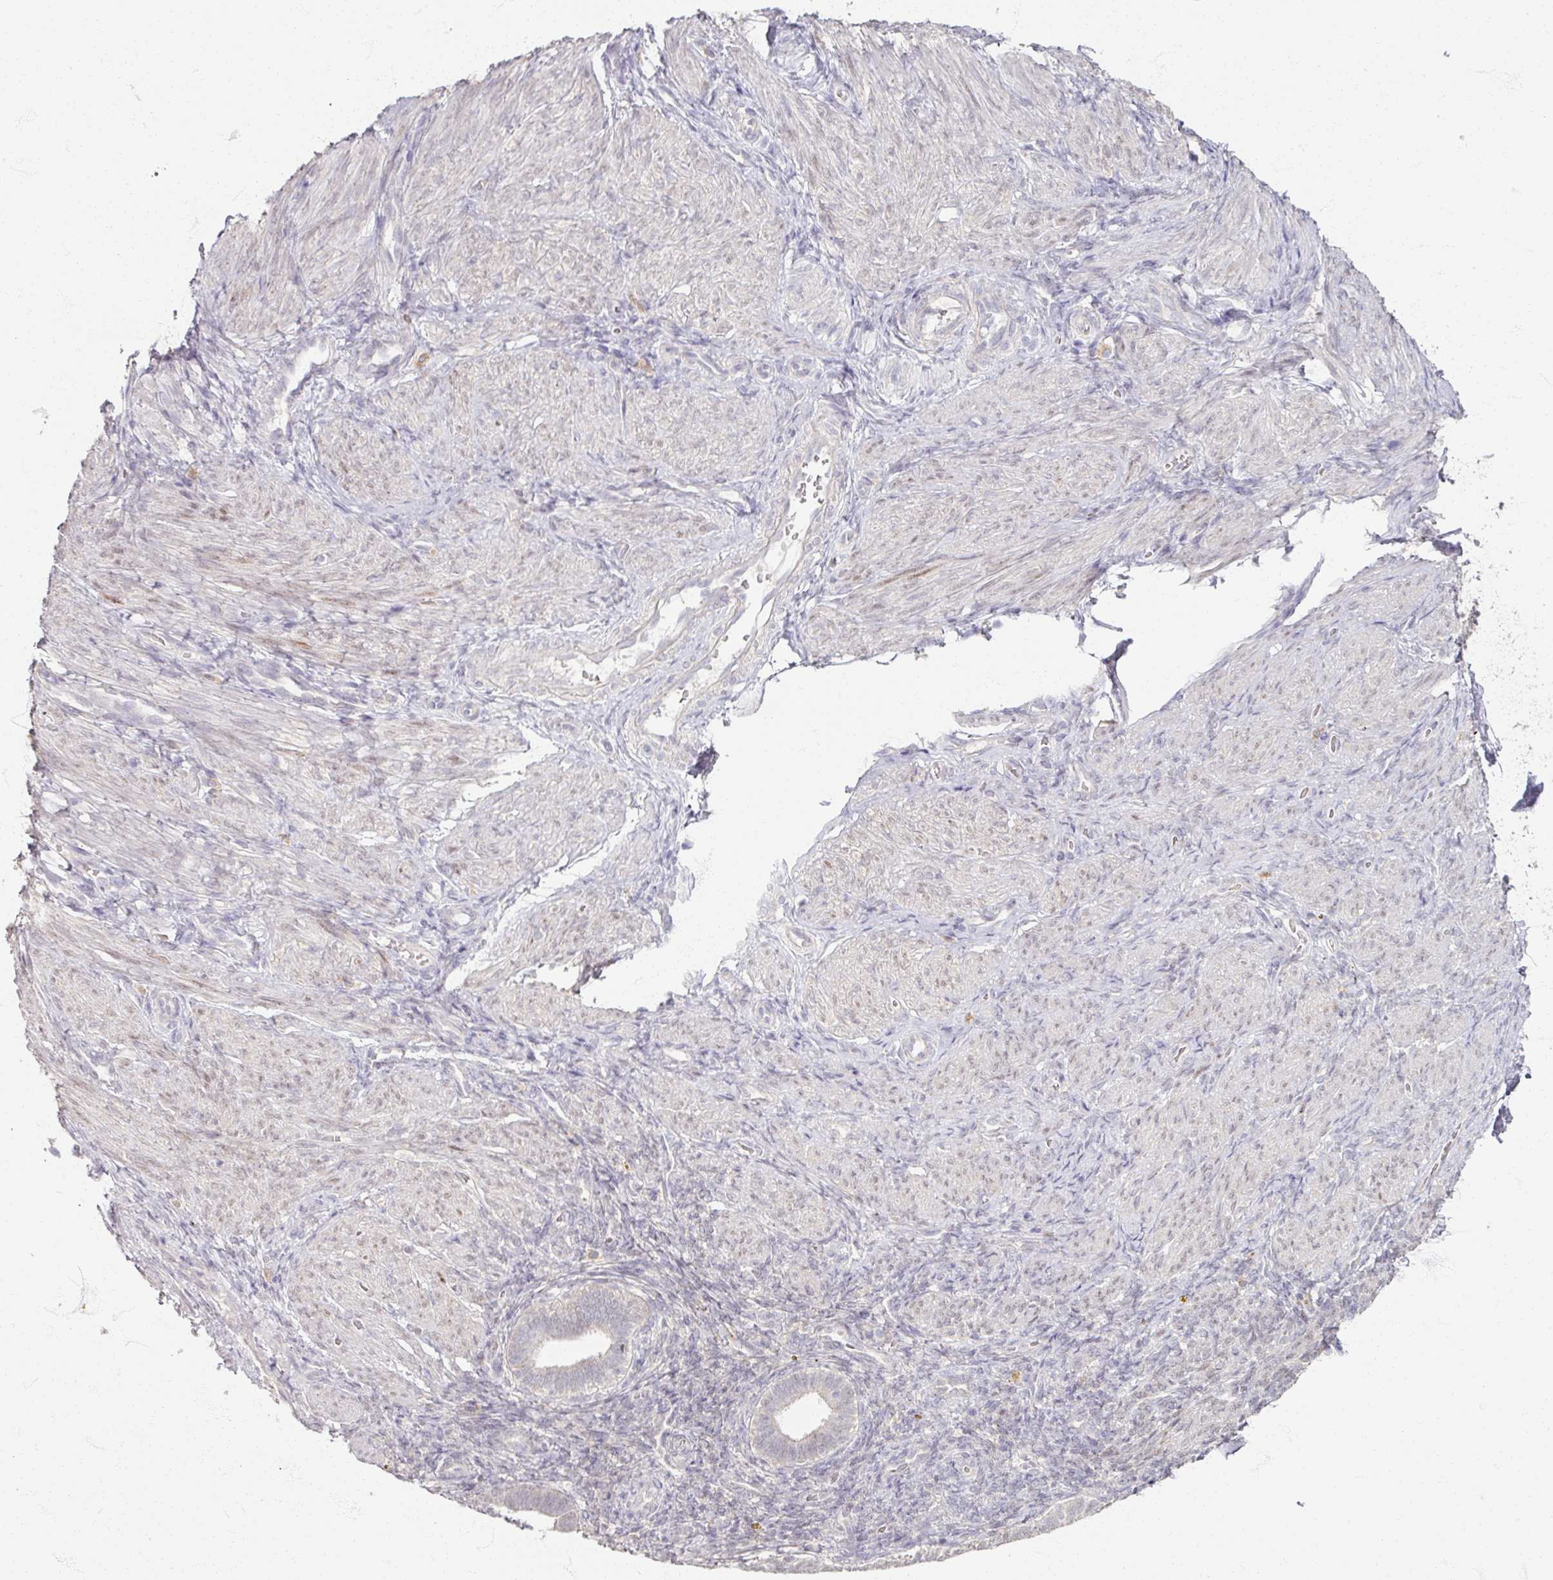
{"staining": {"intensity": "negative", "quantity": "none", "location": "none"}, "tissue": "endometrium", "cell_type": "Cells in endometrial stroma", "image_type": "normal", "snomed": [{"axis": "morphology", "description": "Normal tissue, NOS"}, {"axis": "topography", "description": "Endometrium"}], "caption": "High power microscopy micrograph of an IHC photomicrograph of benign endometrium, revealing no significant positivity in cells in endometrial stroma. (Immunohistochemistry, brightfield microscopy, high magnification).", "gene": "SOX11", "patient": {"sex": "female", "age": 34}}